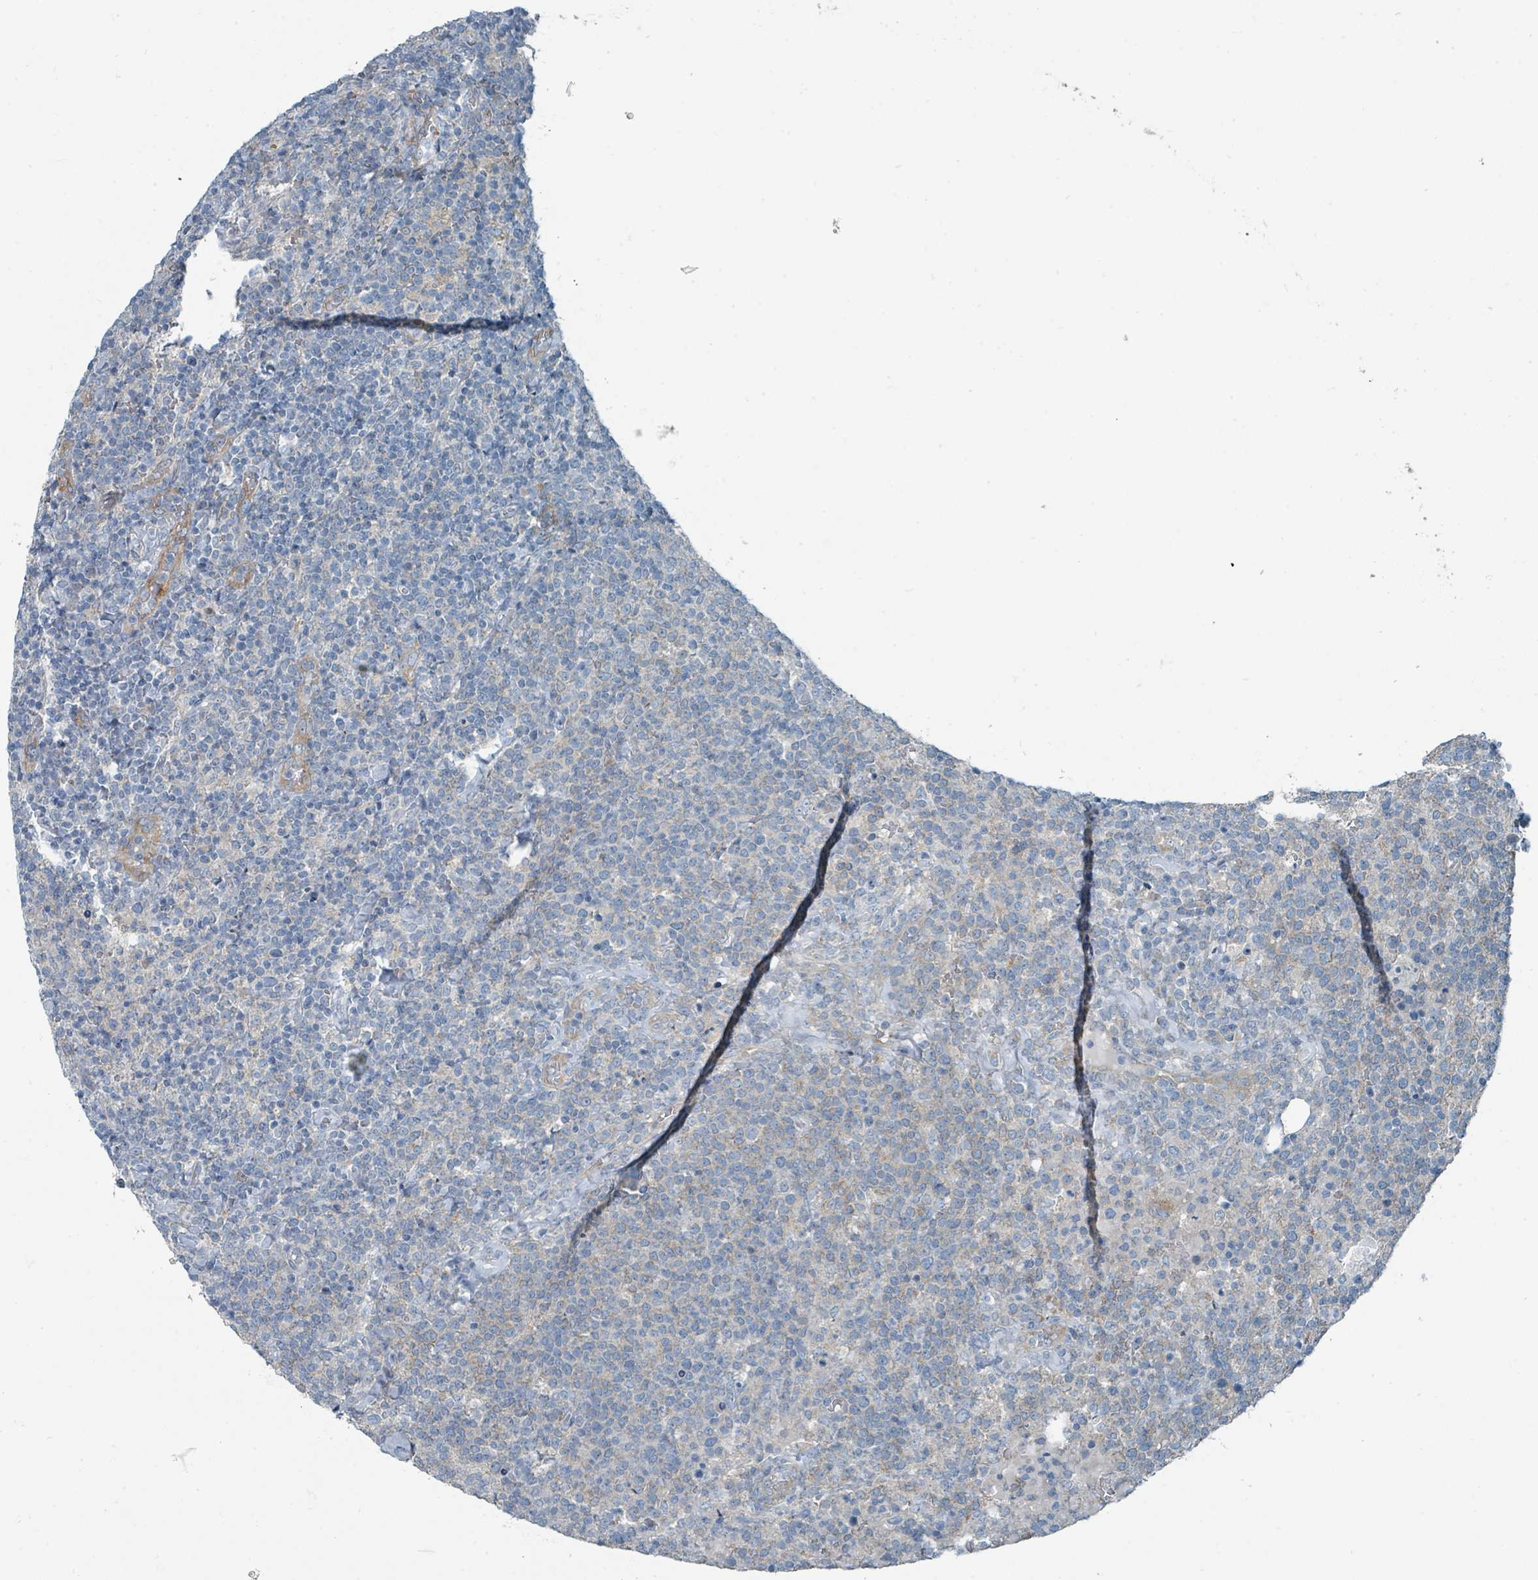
{"staining": {"intensity": "negative", "quantity": "none", "location": "none"}, "tissue": "lymphoma", "cell_type": "Tumor cells", "image_type": "cancer", "snomed": [{"axis": "morphology", "description": "Malignant lymphoma, non-Hodgkin's type, High grade"}, {"axis": "topography", "description": "Lymph node"}], "caption": "The micrograph exhibits no staining of tumor cells in lymphoma. Brightfield microscopy of IHC stained with DAB (brown) and hematoxylin (blue), captured at high magnification.", "gene": "RASA4", "patient": {"sex": "male", "age": 61}}